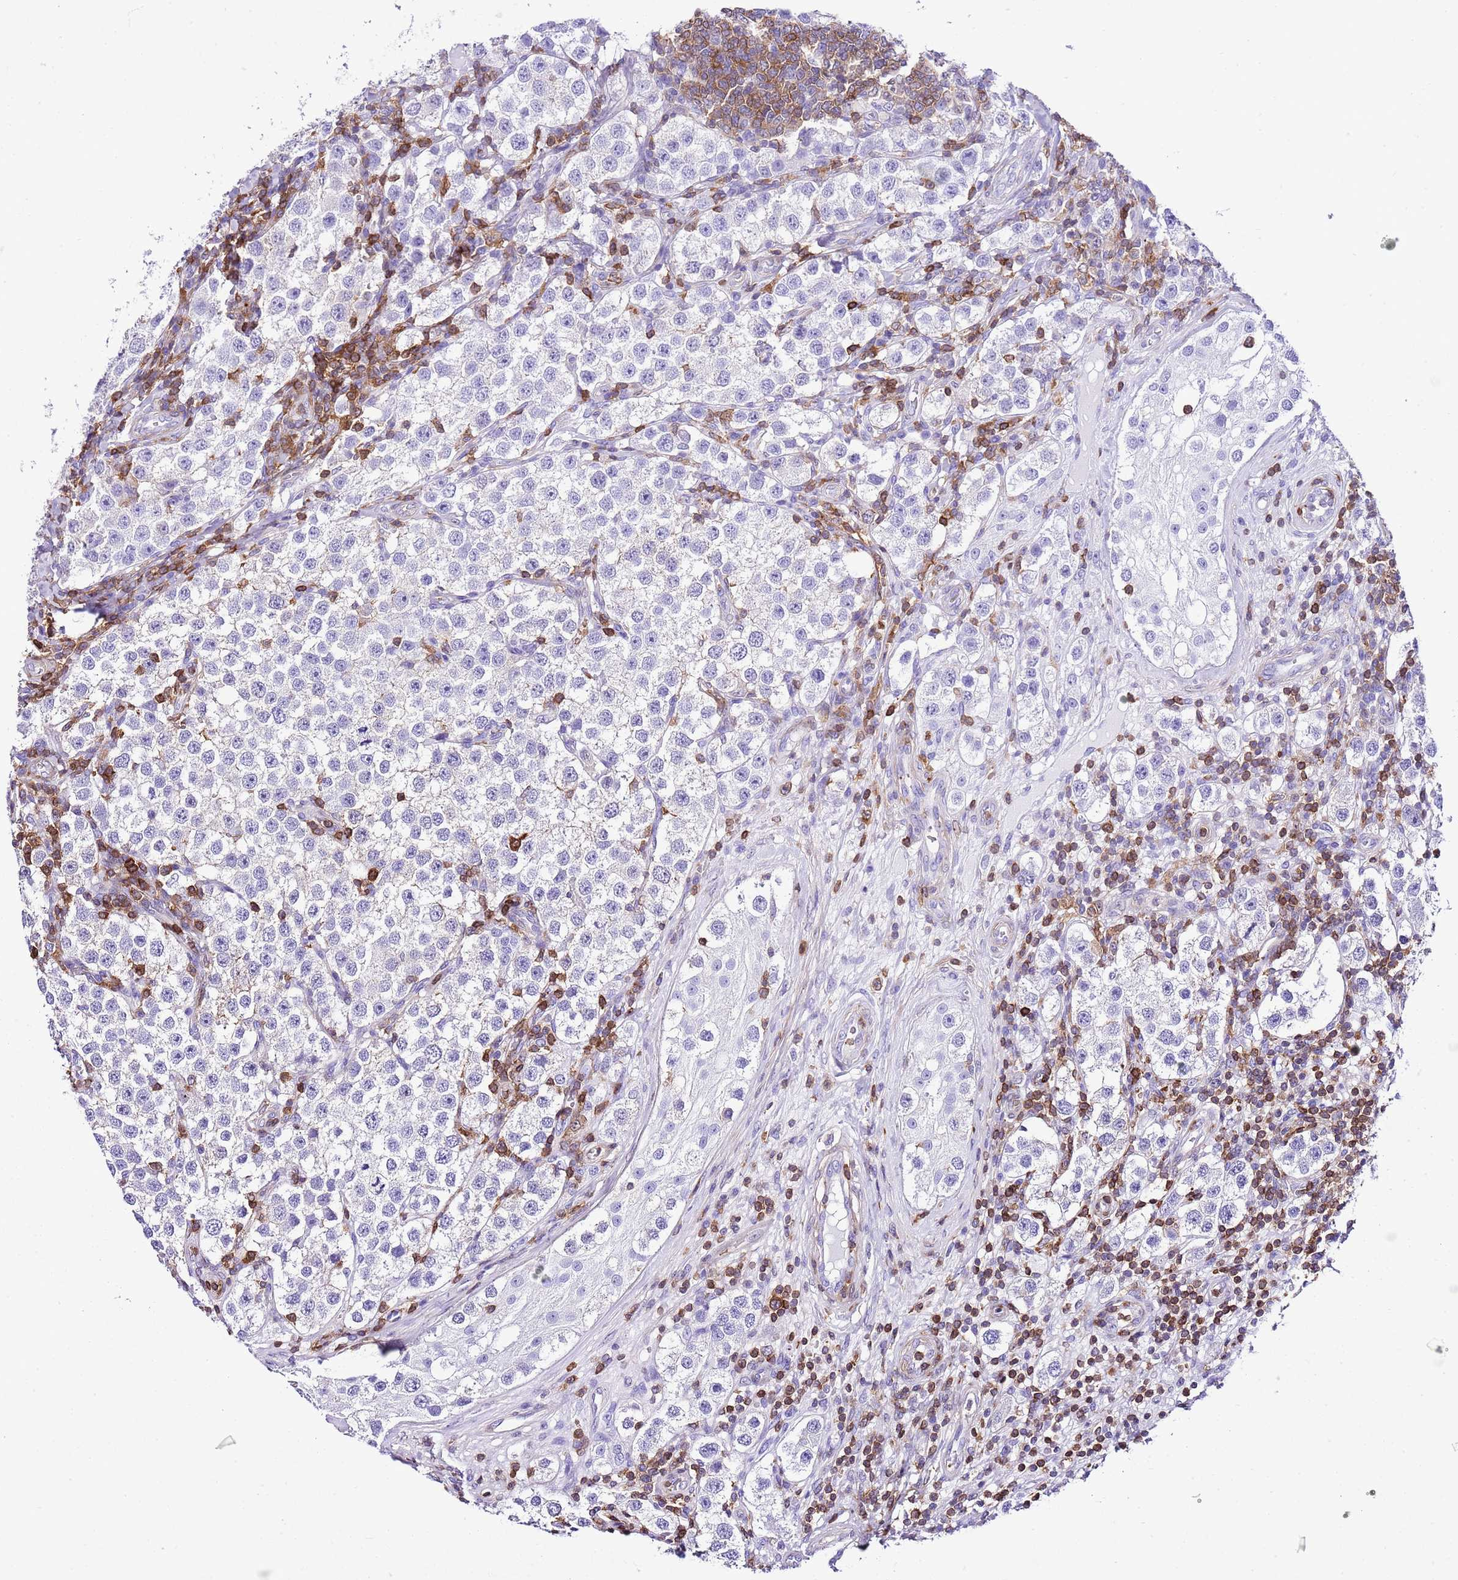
{"staining": {"intensity": "negative", "quantity": "none", "location": "none"}, "tissue": "testis cancer", "cell_type": "Tumor cells", "image_type": "cancer", "snomed": [{"axis": "morphology", "description": "Seminoma, NOS"}, {"axis": "topography", "description": "Testis"}], "caption": "Immunohistochemical staining of human seminoma (testis) shows no significant staining in tumor cells.", "gene": "CNN2", "patient": {"sex": "male", "age": 37}}